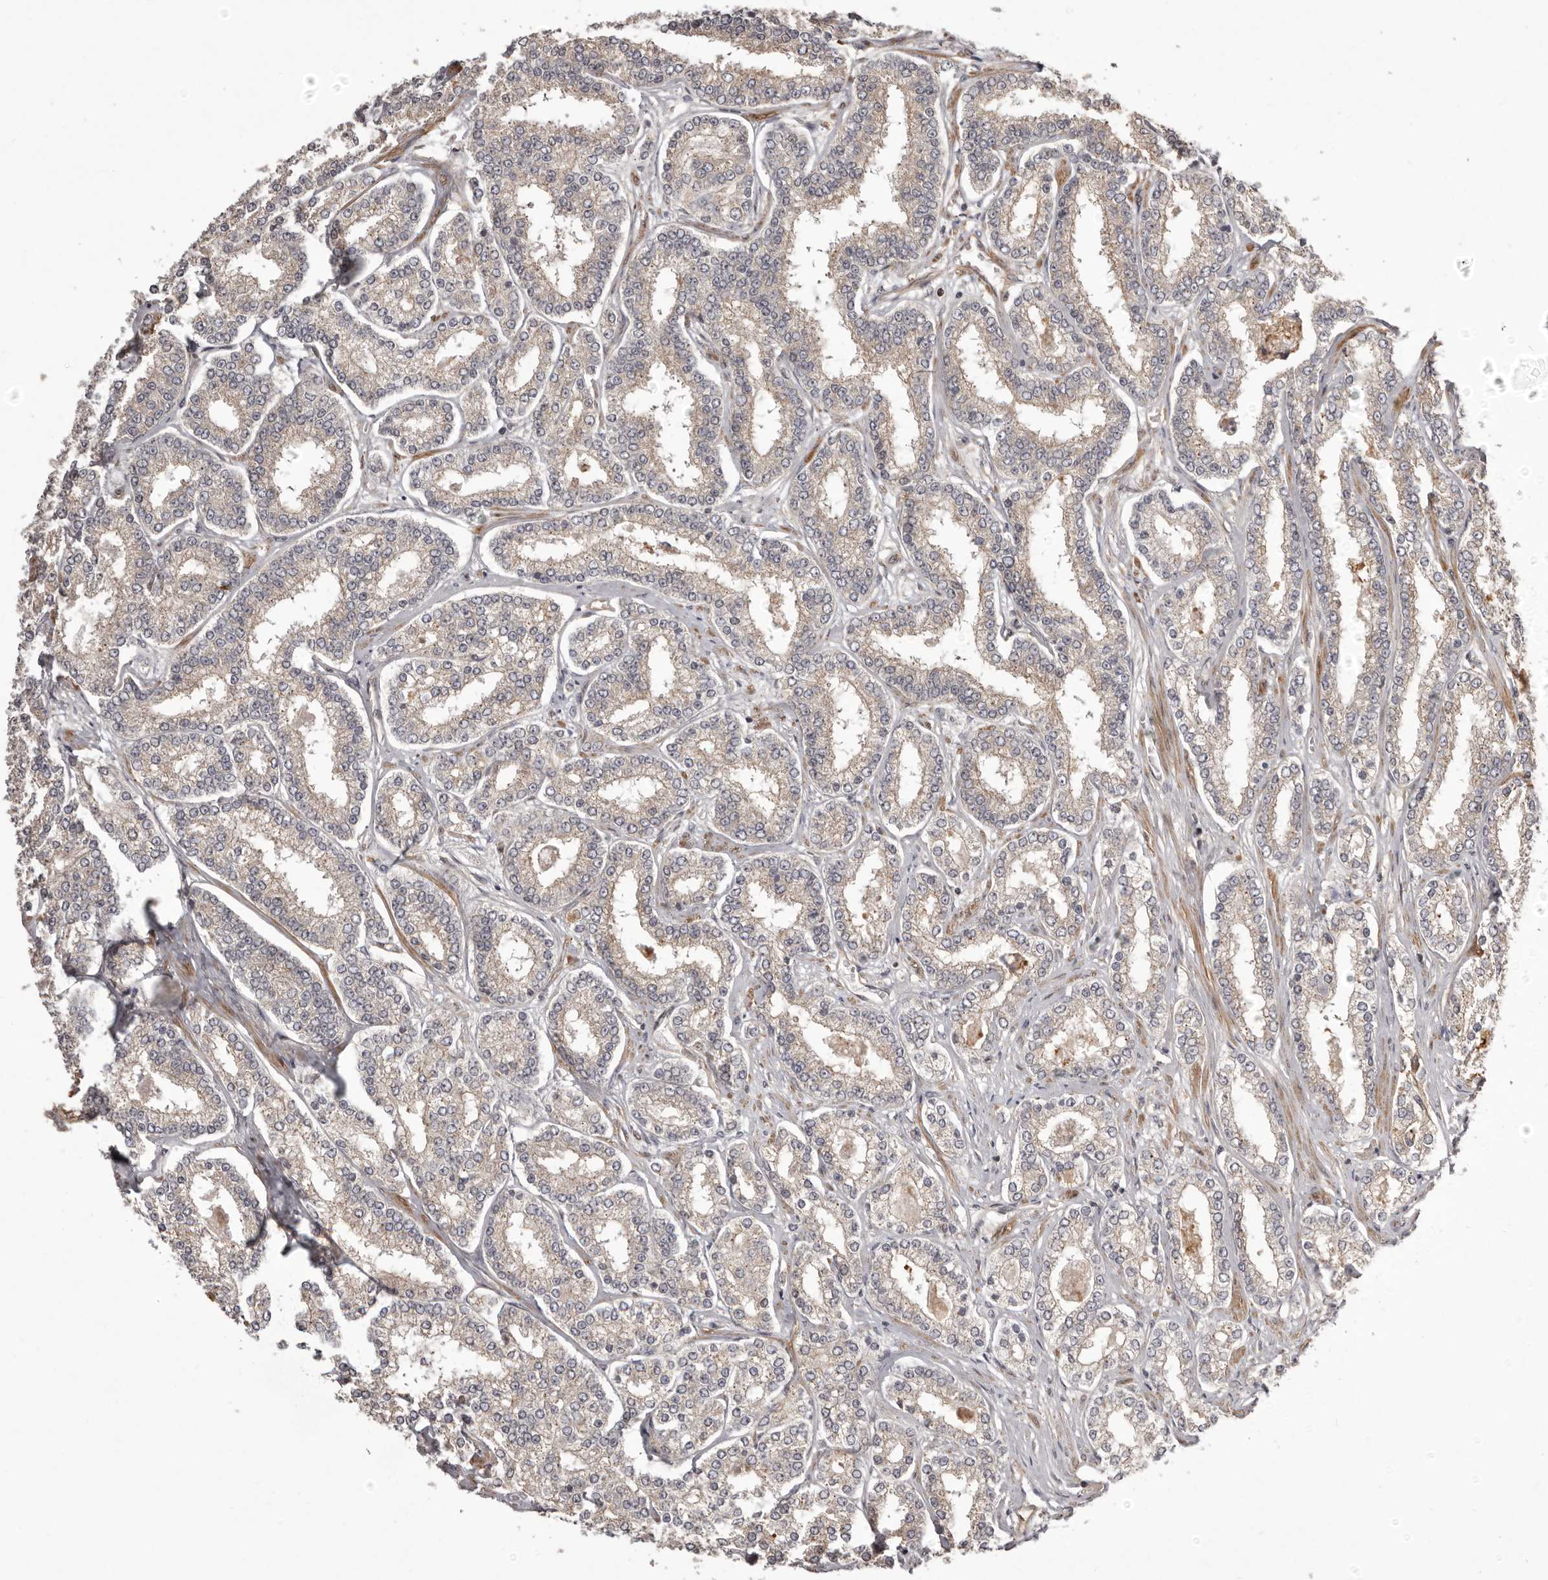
{"staining": {"intensity": "weak", "quantity": "<25%", "location": "cytoplasmic/membranous"}, "tissue": "prostate cancer", "cell_type": "Tumor cells", "image_type": "cancer", "snomed": [{"axis": "morphology", "description": "Normal tissue, NOS"}, {"axis": "morphology", "description": "Adenocarcinoma, High grade"}, {"axis": "topography", "description": "Prostate"}], "caption": "Photomicrograph shows no significant protein positivity in tumor cells of prostate cancer.", "gene": "NFKBIA", "patient": {"sex": "male", "age": 83}}